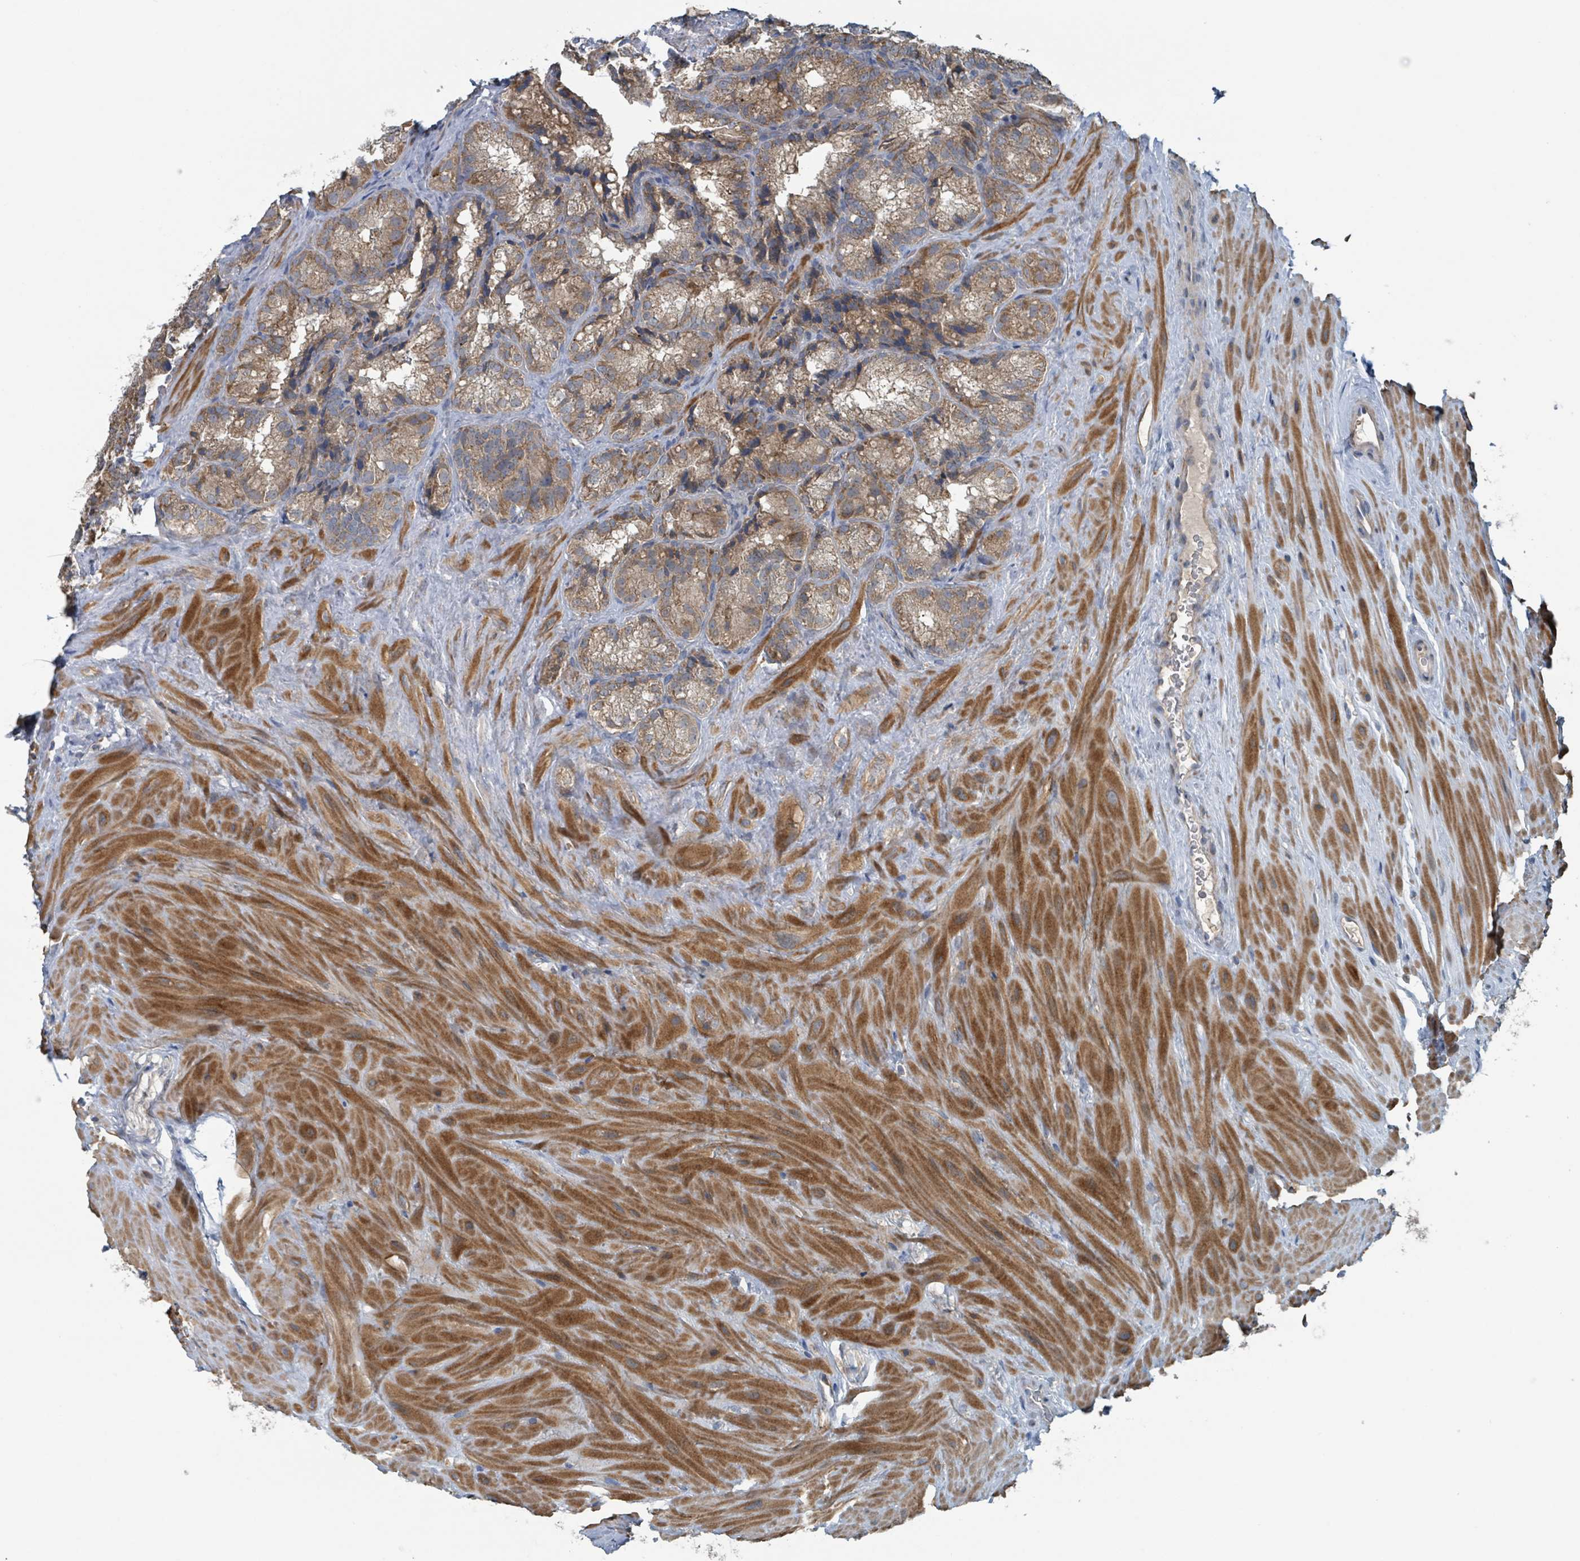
{"staining": {"intensity": "moderate", "quantity": ">75%", "location": "cytoplasmic/membranous"}, "tissue": "seminal vesicle", "cell_type": "Glandular cells", "image_type": "normal", "snomed": [{"axis": "morphology", "description": "Normal tissue, NOS"}, {"axis": "topography", "description": "Seminal veicle"}], "caption": "Immunohistochemistry (DAB (3,3'-diaminobenzidine)) staining of normal human seminal vesicle shows moderate cytoplasmic/membranous protein staining in about >75% of glandular cells. Nuclei are stained in blue.", "gene": "ACBD4", "patient": {"sex": "male", "age": 58}}